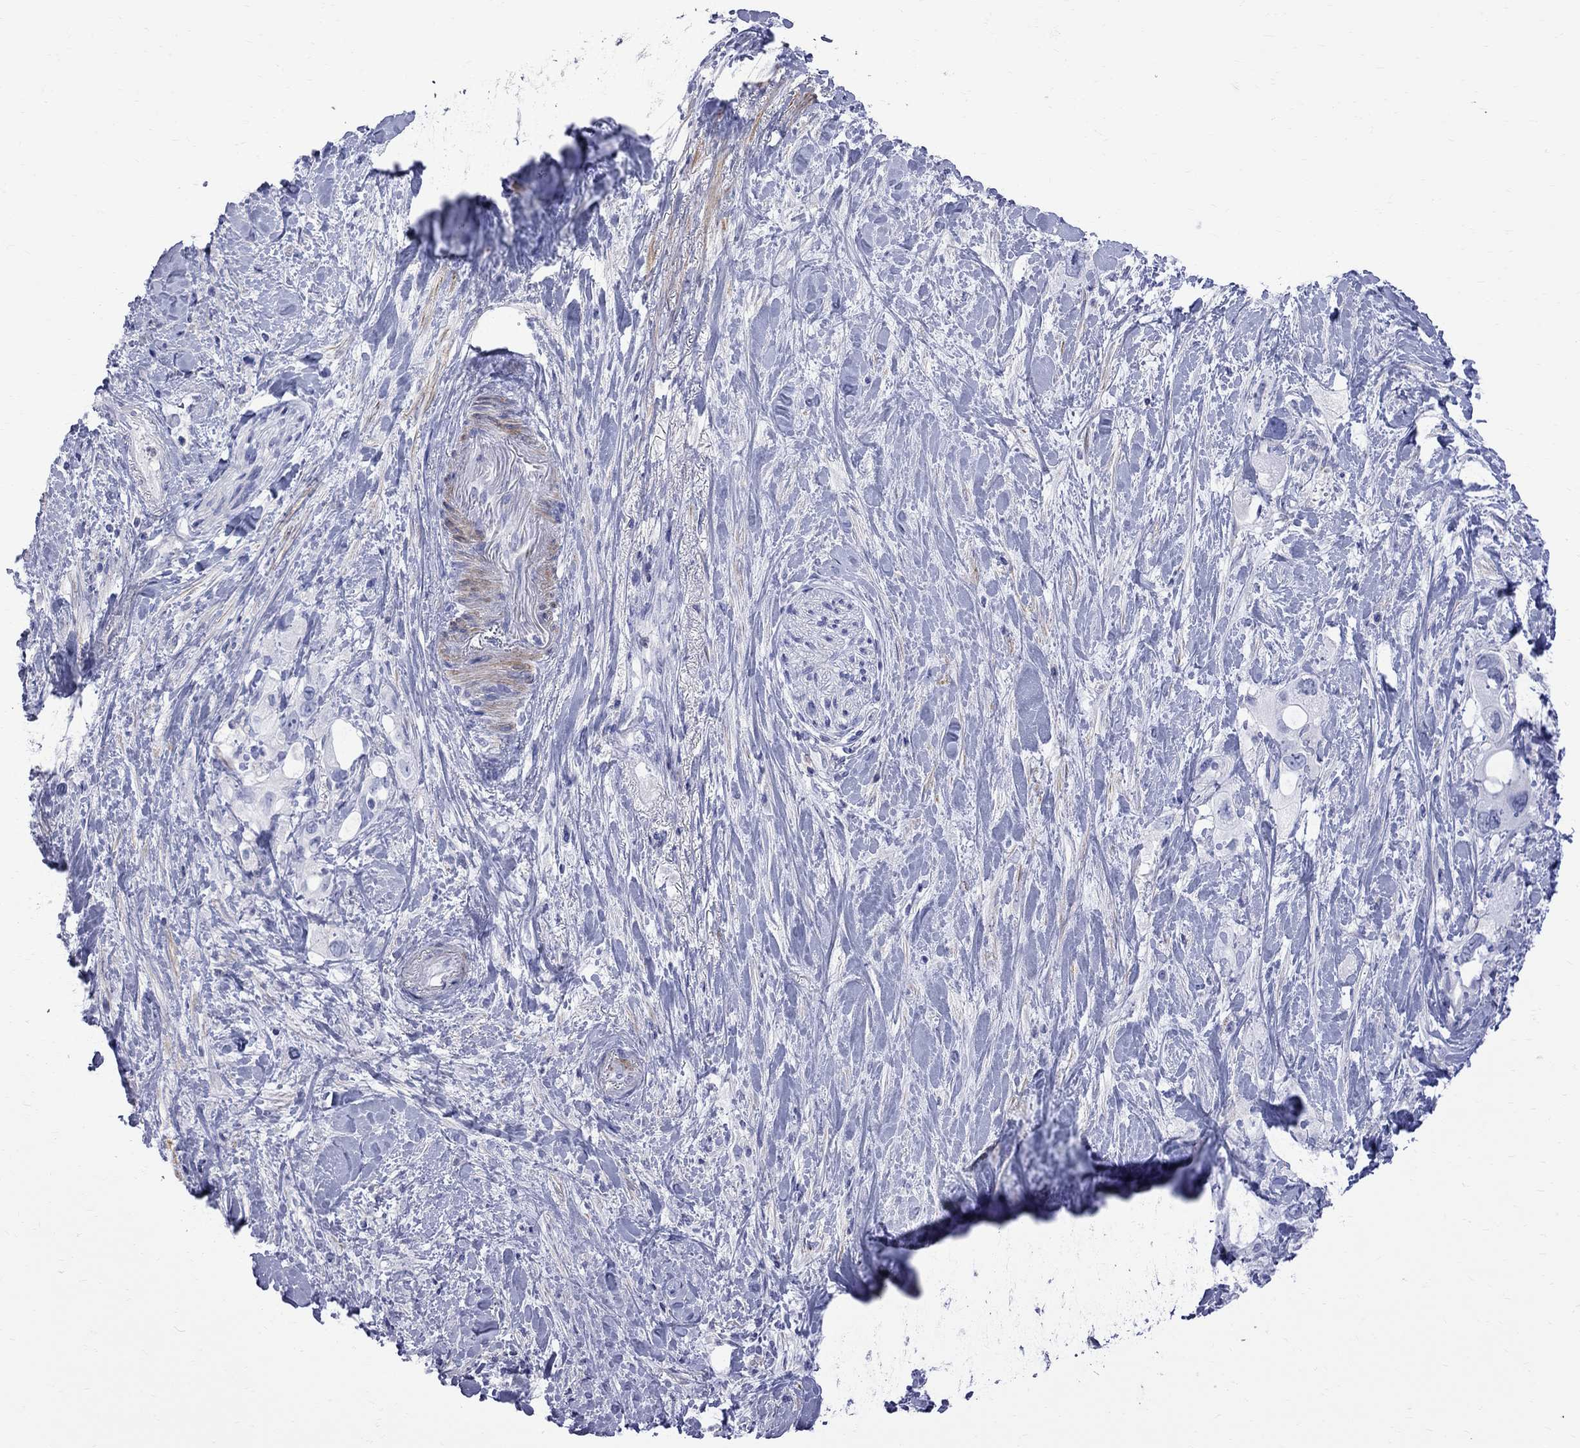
{"staining": {"intensity": "negative", "quantity": "none", "location": "none"}, "tissue": "pancreatic cancer", "cell_type": "Tumor cells", "image_type": "cancer", "snomed": [{"axis": "morphology", "description": "Adenocarcinoma, NOS"}, {"axis": "topography", "description": "Pancreas"}], "caption": "DAB (3,3'-diaminobenzidine) immunohistochemical staining of human adenocarcinoma (pancreatic) exhibits no significant staining in tumor cells.", "gene": "S100A3", "patient": {"sex": "female", "age": 56}}